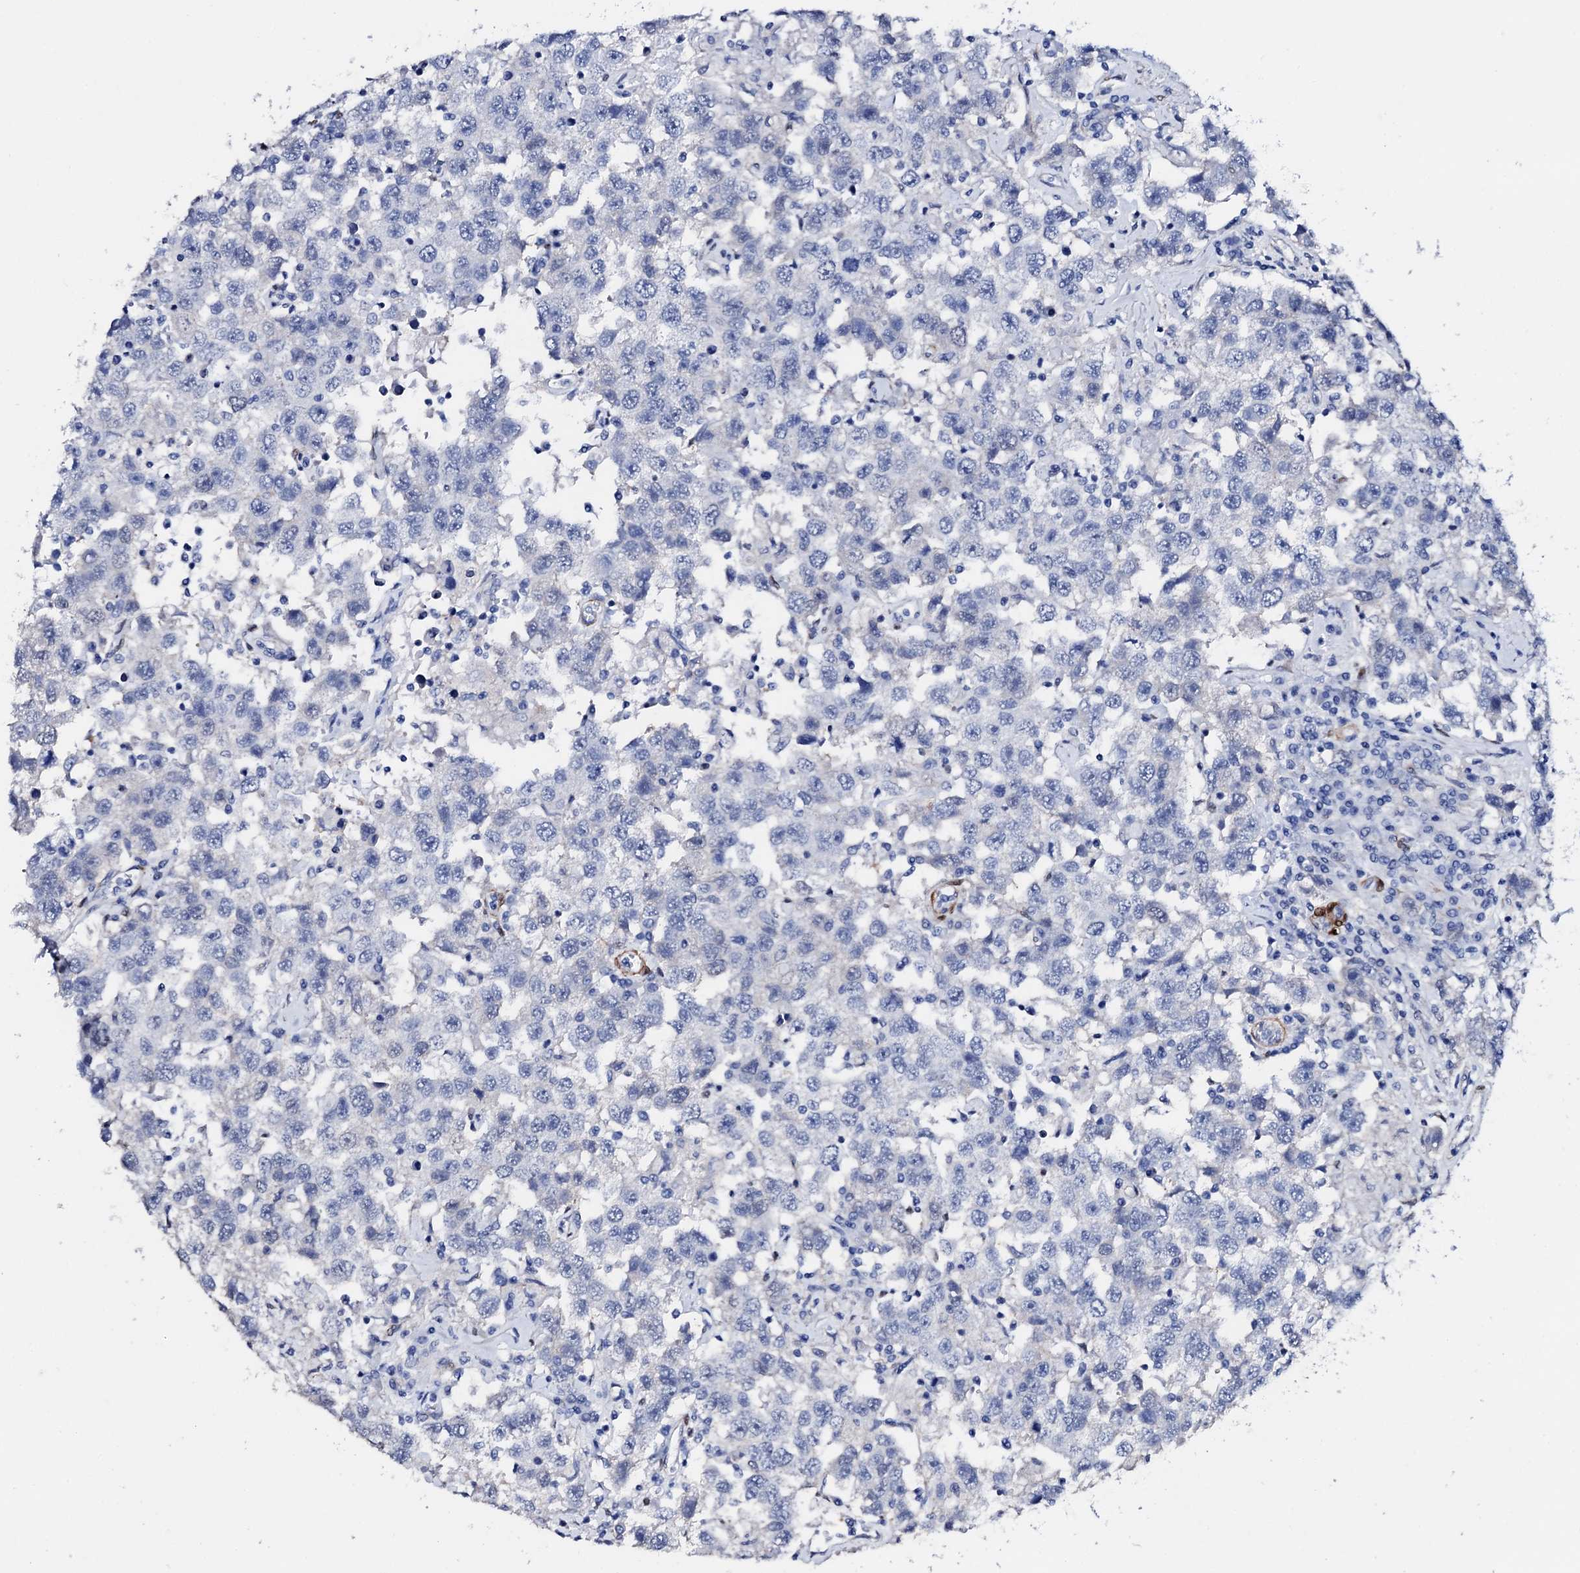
{"staining": {"intensity": "negative", "quantity": "none", "location": "none"}, "tissue": "testis cancer", "cell_type": "Tumor cells", "image_type": "cancer", "snomed": [{"axis": "morphology", "description": "Seminoma, NOS"}, {"axis": "topography", "description": "Testis"}], "caption": "Immunohistochemistry micrograph of testis cancer (seminoma) stained for a protein (brown), which shows no positivity in tumor cells. Brightfield microscopy of immunohistochemistry stained with DAB (brown) and hematoxylin (blue), captured at high magnification.", "gene": "NRIP2", "patient": {"sex": "male", "age": 41}}